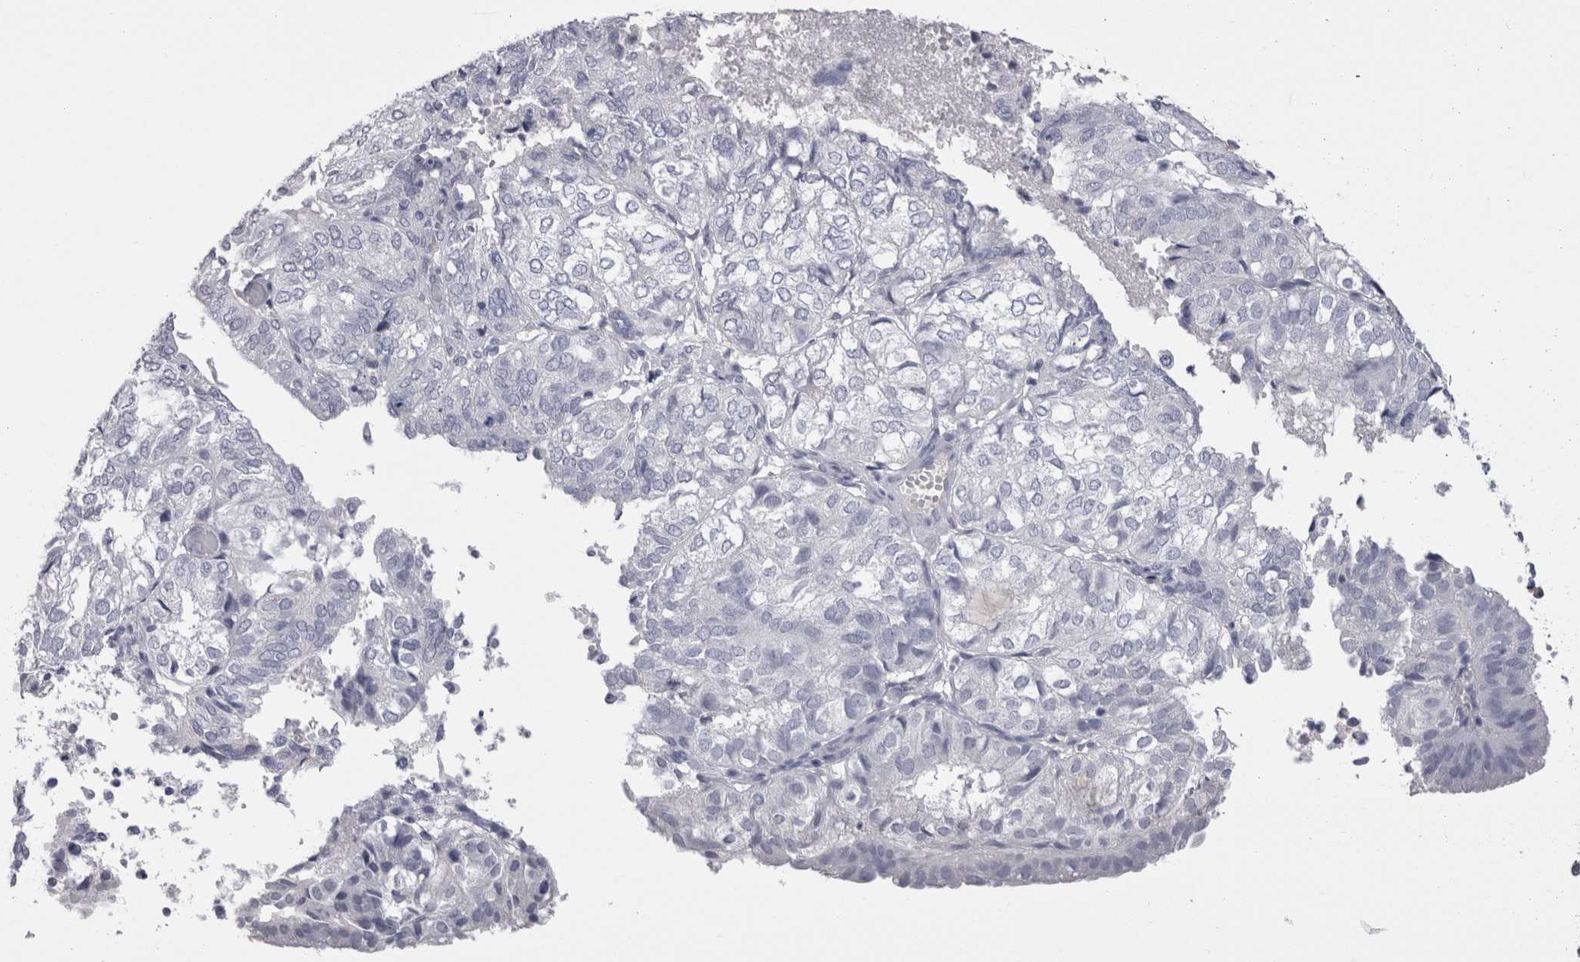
{"staining": {"intensity": "negative", "quantity": "none", "location": "none"}, "tissue": "endometrial cancer", "cell_type": "Tumor cells", "image_type": "cancer", "snomed": [{"axis": "morphology", "description": "Adenocarcinoma, NOS"}, {"axis": "topography", "description": "Uterus"}], "caption": "The immunohistochemistry (IHC) micrograph has no significant staining in tumor cells of adenocarcinoma (endometrial) tissue. Nuclei are stained in blue.", "gene": "CDHR5", "patient": {"sex": "female", "age": 60}}